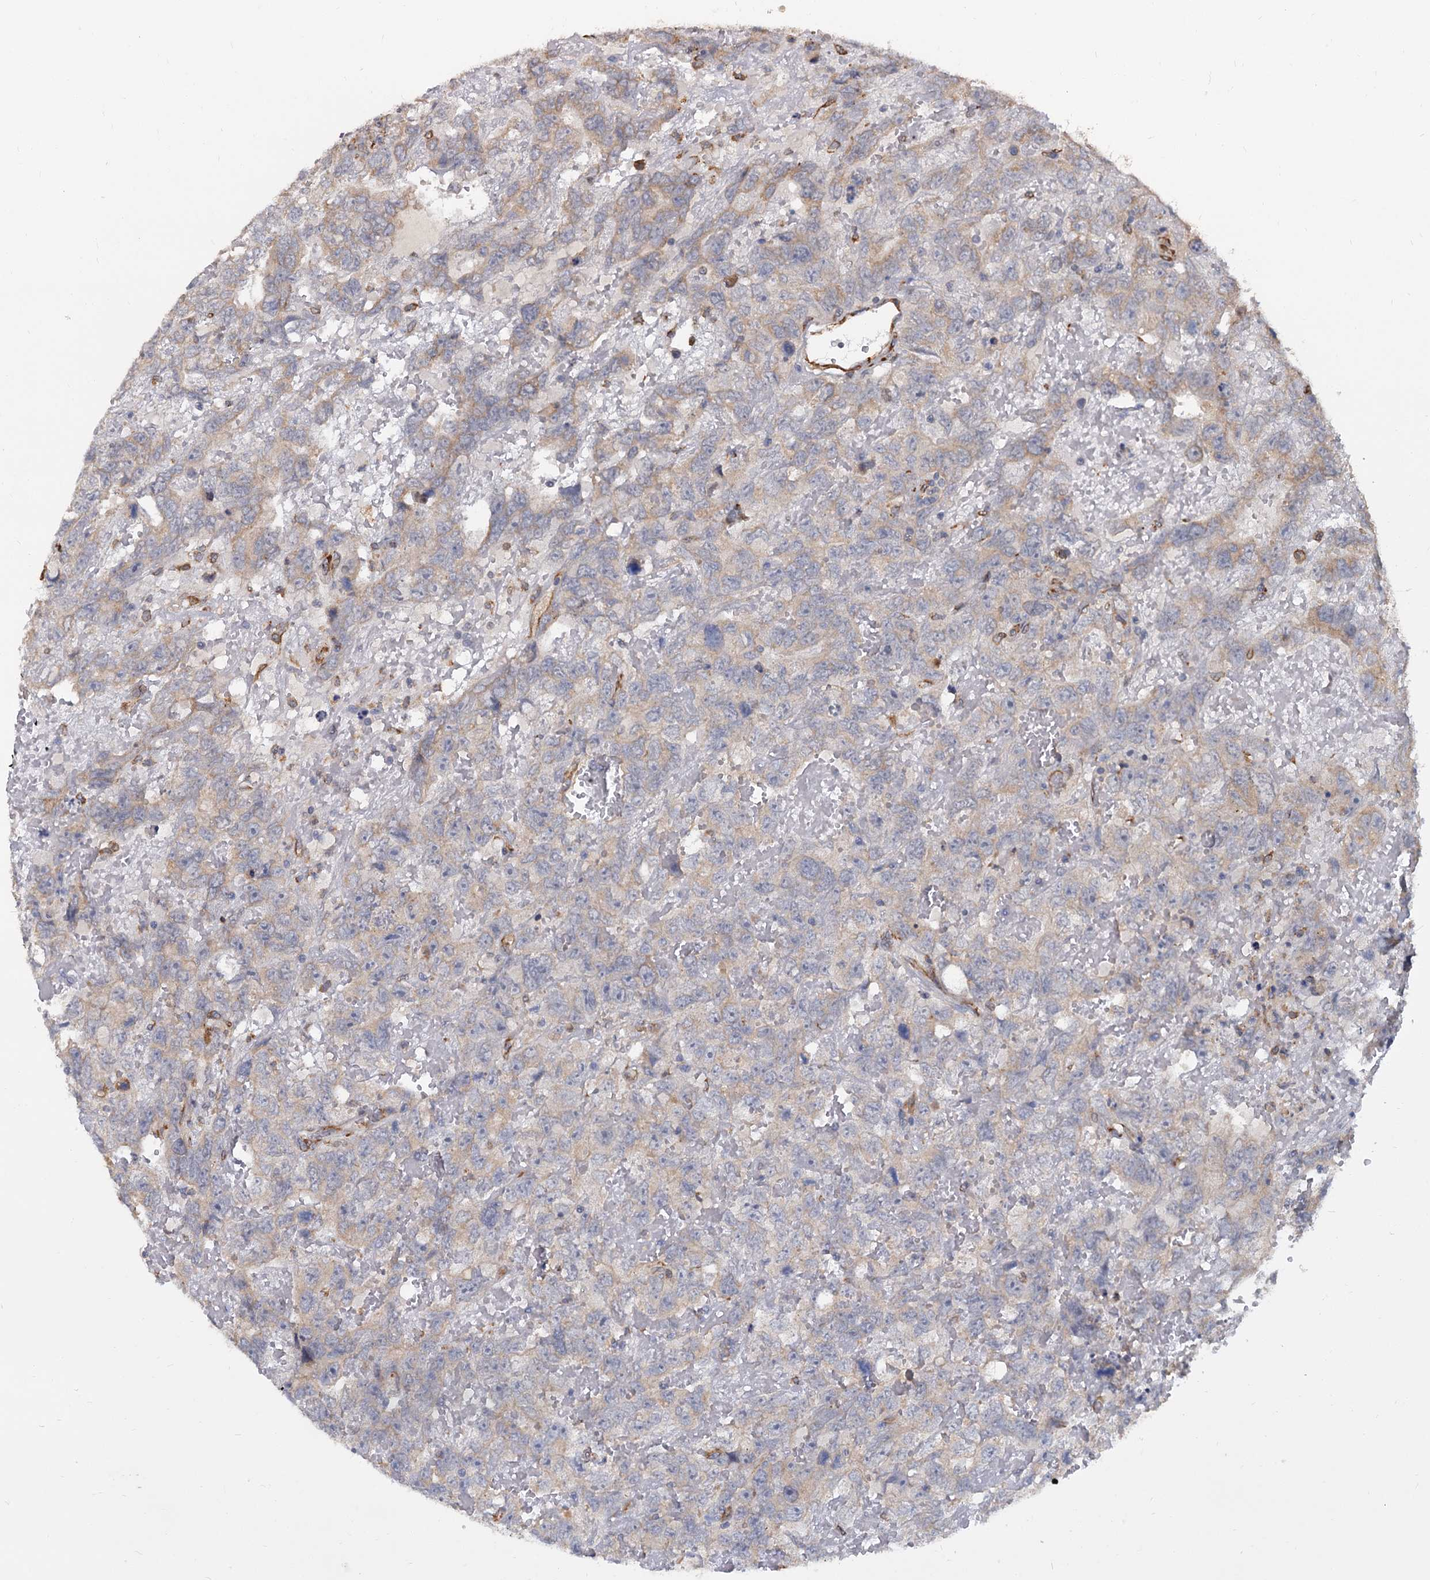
{"staining": {"intensity": "weak", "quantity": "<25%", "location": "cytoplasmic/membranous"}, "tissue": "testis cancer", "cell_type": "Tumor cells", "image_type": "cancer", "snomed": [{"axis": "morphology", "description": "Carcinoma, Embryonal, NOS"}, {"axis": "topography", "description": "Testis"}], "caption": "Micrograph shows no significant protein expression in tumor cells of testis embryonal carcinoma.", "gene": "LRRC51", "patient": {"sex": "male", "age": 45}}